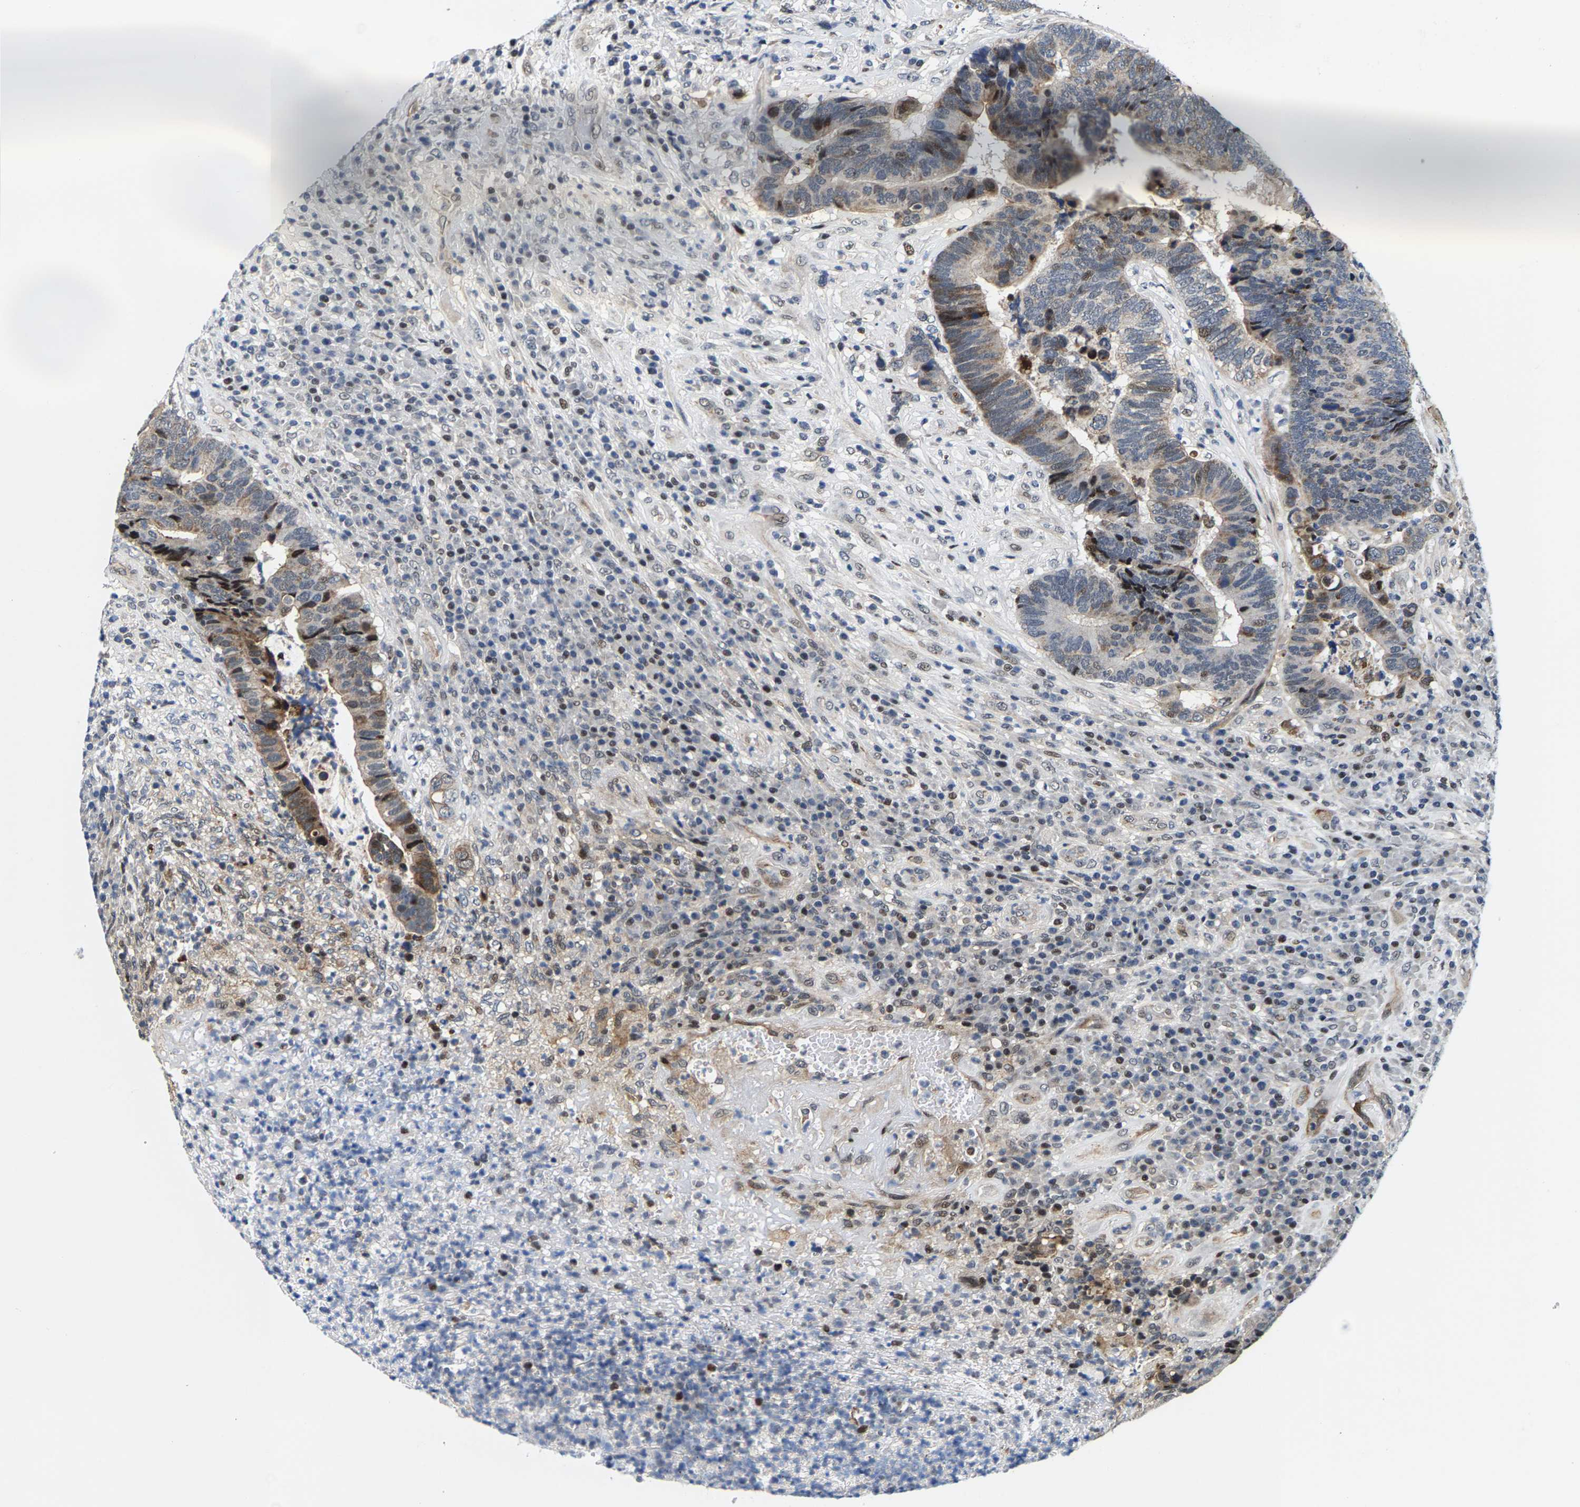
{"staining": {"intensity": "weak", "quantity": "25%-75%", "location": "cytoplasmic/membranous,nuclear"}, "tissue": "colorectal cancer", "cell_type": "Tumor cells", "image_type": "cancer", "snomed": [{"axis": "morphology", "description": "Adenocarcinoma, NOS"}, {"axis": "topography", "description": "Rectum"}], "caption": "Colorectal cancer stained for a protein (brown) reveals weak cytoplasmic/membranous and nuclear positive positivity in approximately 25%-75% of tumor cells.", "gene": "GTPBP10", "patient": {"sex": "female", "age": 89}}